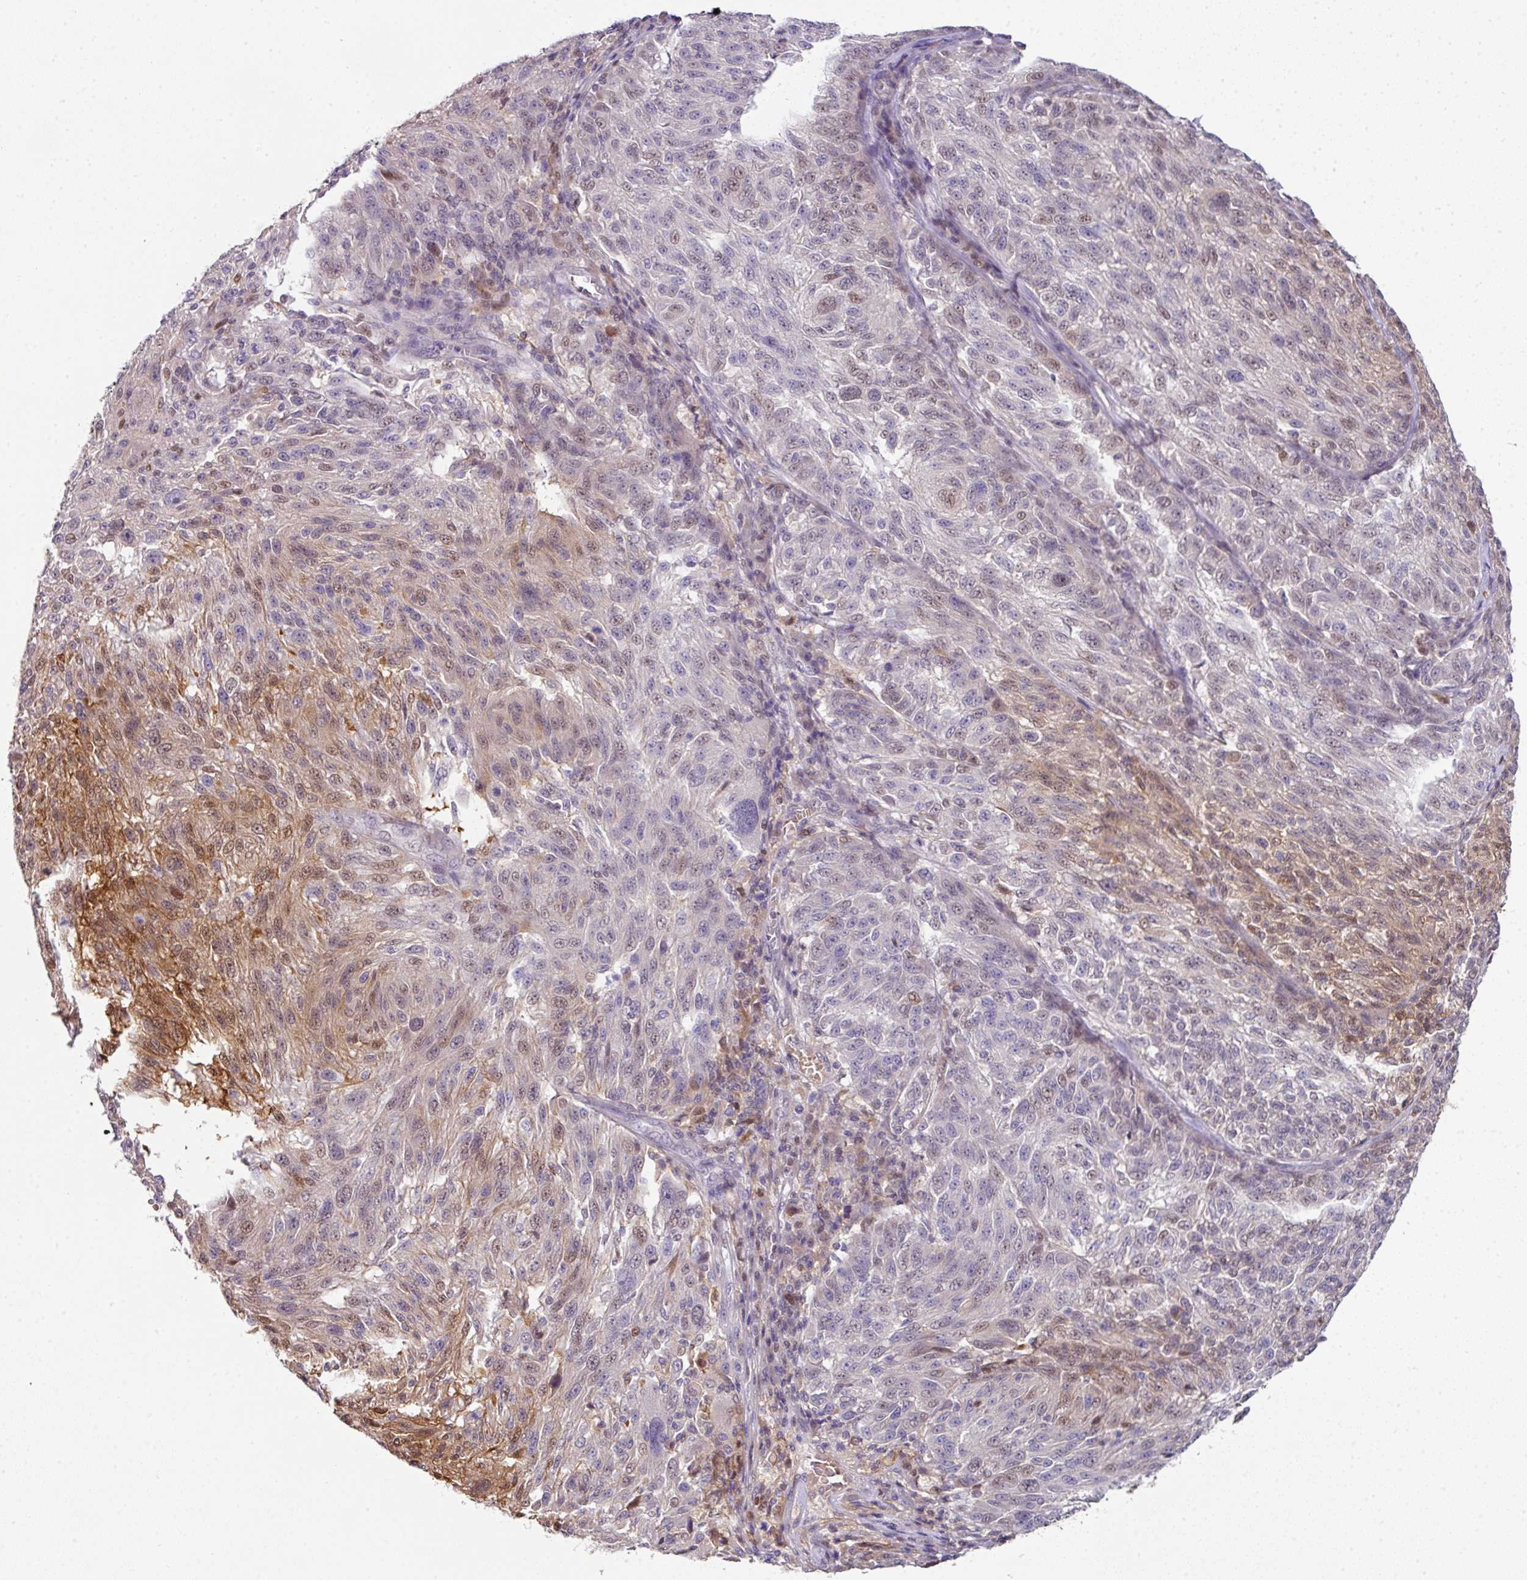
{"staining": {"intensity": "moderate", "quantity": "<25%", "location": "cytoplasmic/membranous,nuclear"}, "tissue": "melanoma", "cell_type": "Tumor cells", "image_type": "cancer", "snomed": [{"axis": "morphology", "description": "Malignant melanoma, NOS"}, {"axis": "topography", "description": "Skin"}], "caption": "Tumor cells exhibit low levels of moderate cytoplasmic/membranous and nuclear staining in about <25% of cells in malignant melanoma.", "gene": "ANKRD18A", "patient": {"sex": "male", "age": 53}}